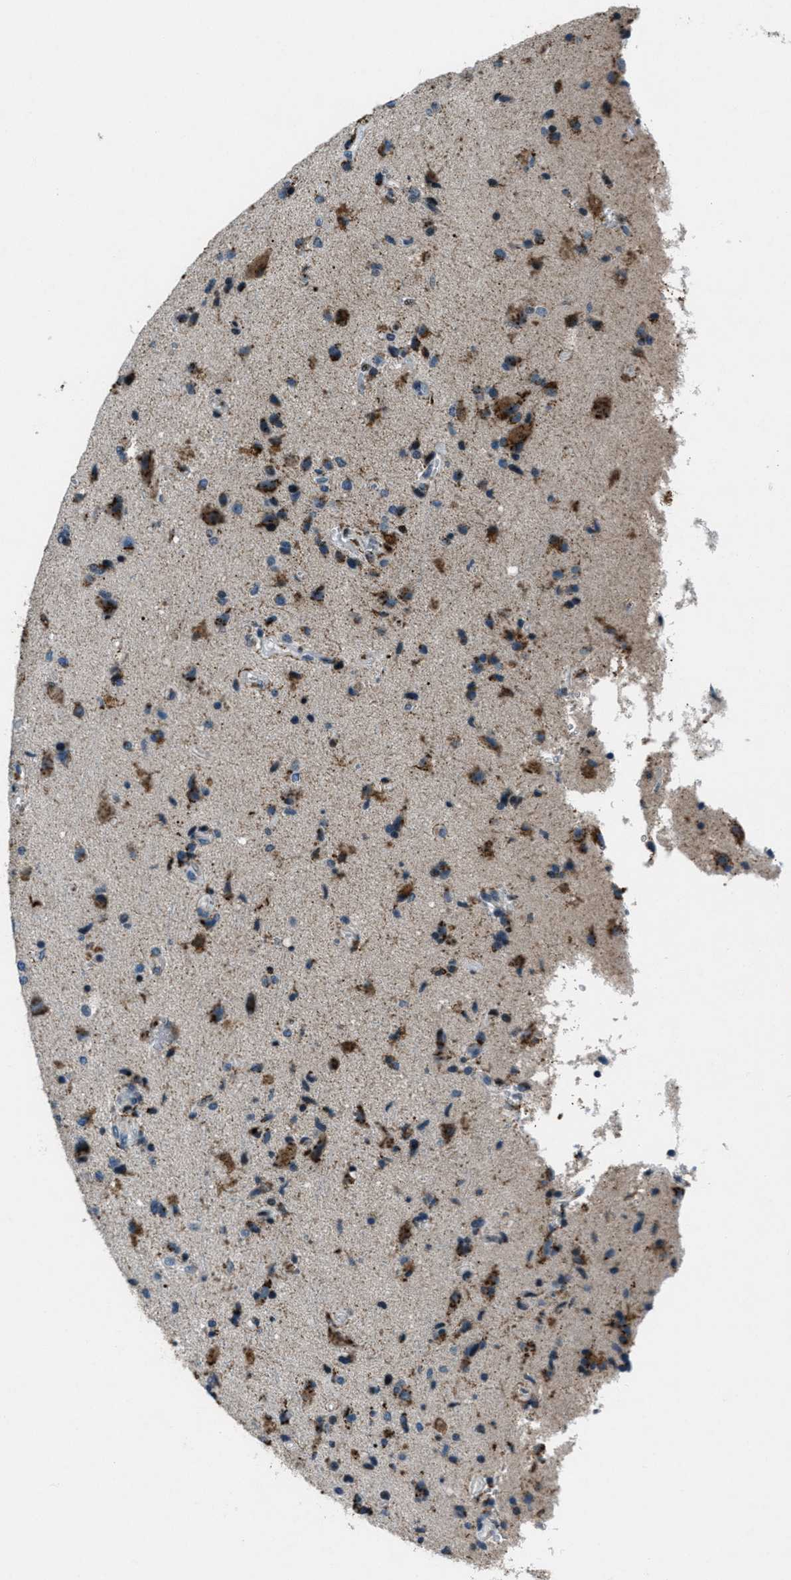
{"staining": {"intensity": "strong", "quantity": "<25%", "location": "cytoplasmic/membranous"}, "tissue": "glioma", "cell_type": "Tumor cells", "image_type": "cancer", "snomed": [{"axis": "morphology", "description": "Glioma, malignant, High grade"}, {"axis": "topography", "description": "Brain"}], "caption": "Protein expression analysis of glioma demonstrates strong cytoplasmic/membranous staining in approximately <25% of tumor cells. The staining was performed using DAB, with brown indicating positive protein expression. Nuclei are stained blue with hematoxylin.", "gene": "GPC6", "patient": {"sex": "male", "age": 72}}